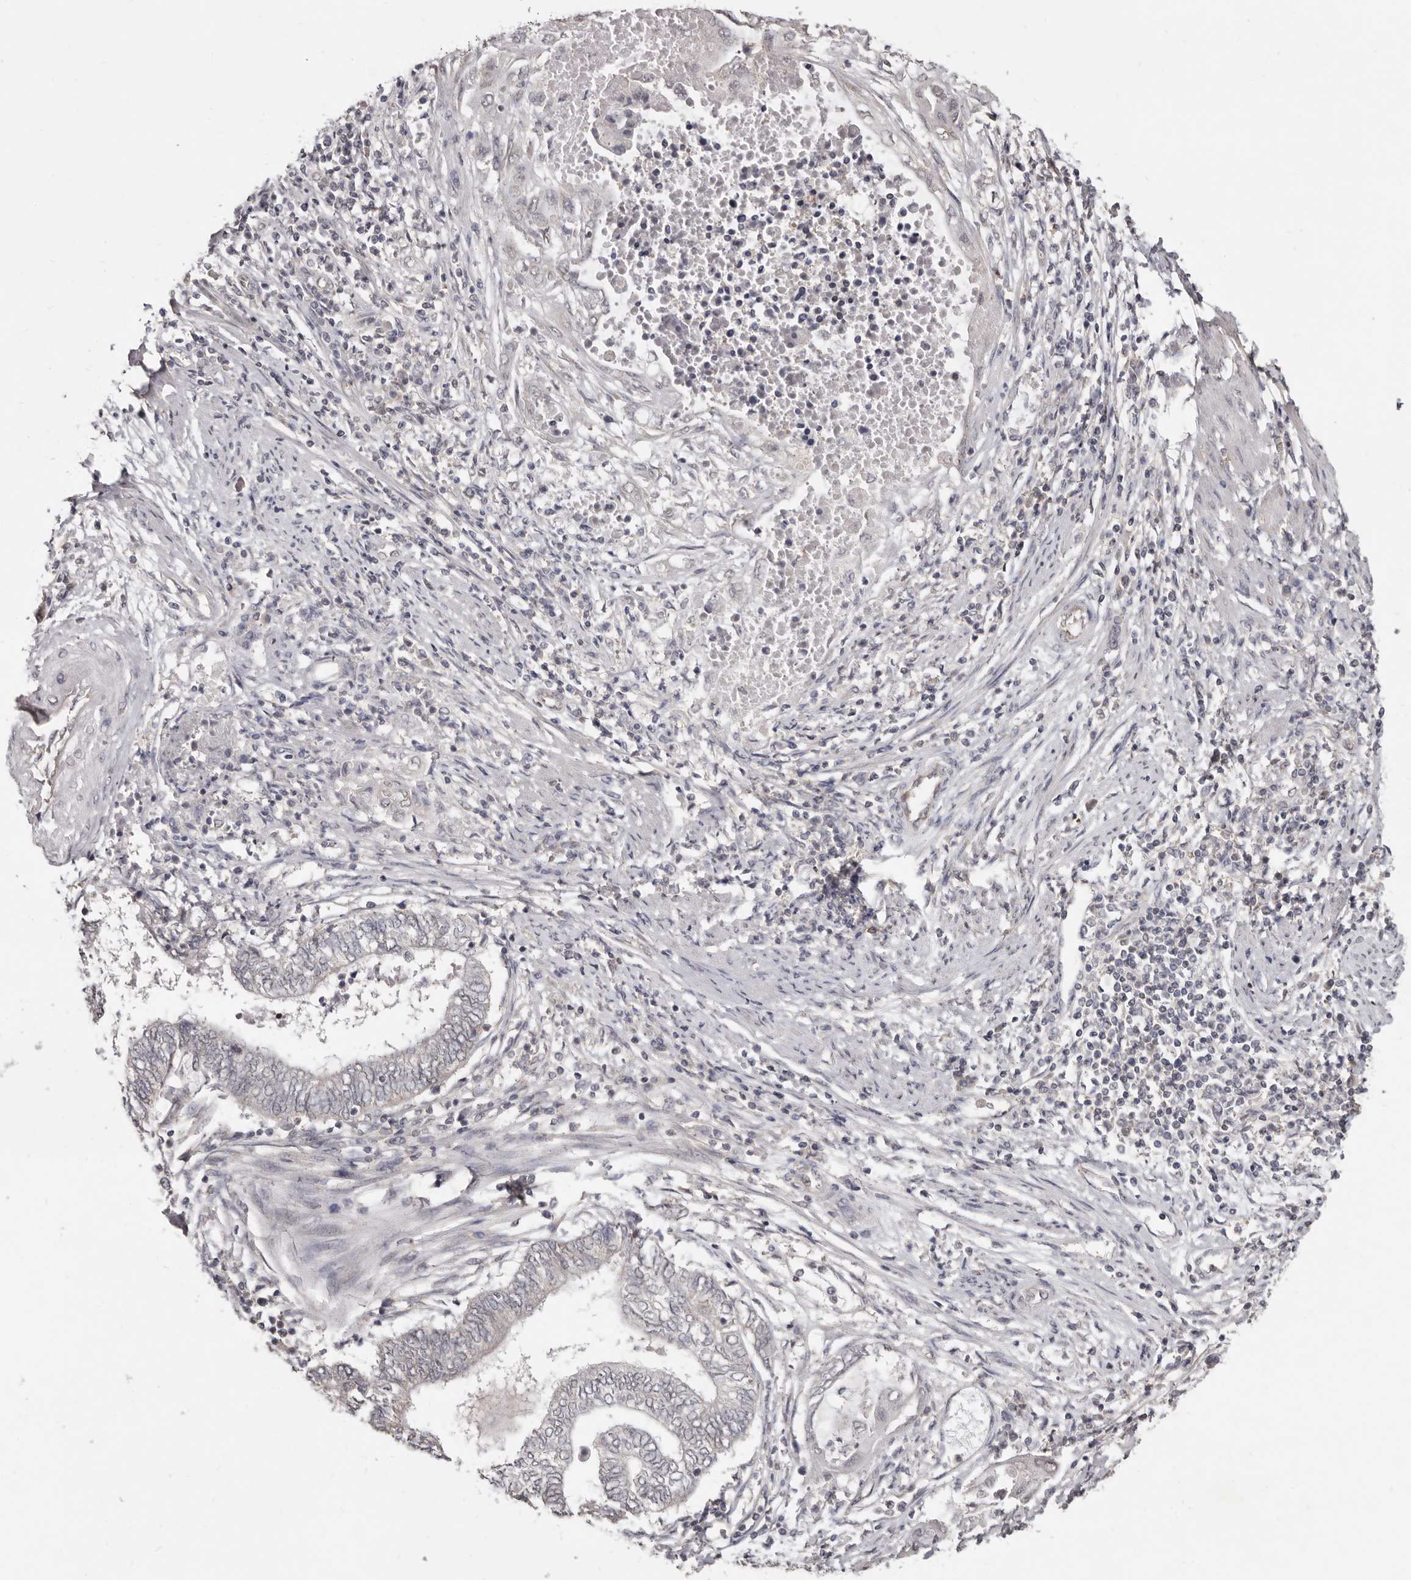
{"staining": {"intensity": "negative", "quantity": "none", "location": "none"}, "tissue": "endometrial cancer", "cell_type": "Tumor cells", "image_type": "cancer", "snomed": [{"axis": "morphology", "description": "Adenocarcinoma, NOS"}, {"axis": "topography", "description": "Uterus"}, {"axis": "topography", "description": "Endometrium"}], "caption": "Photomicrograph shows no significant protein staining in tumor cells of endometrial cancer.", "gene": "LINGO2", "patient": {"sex": "female", "age": 70}}